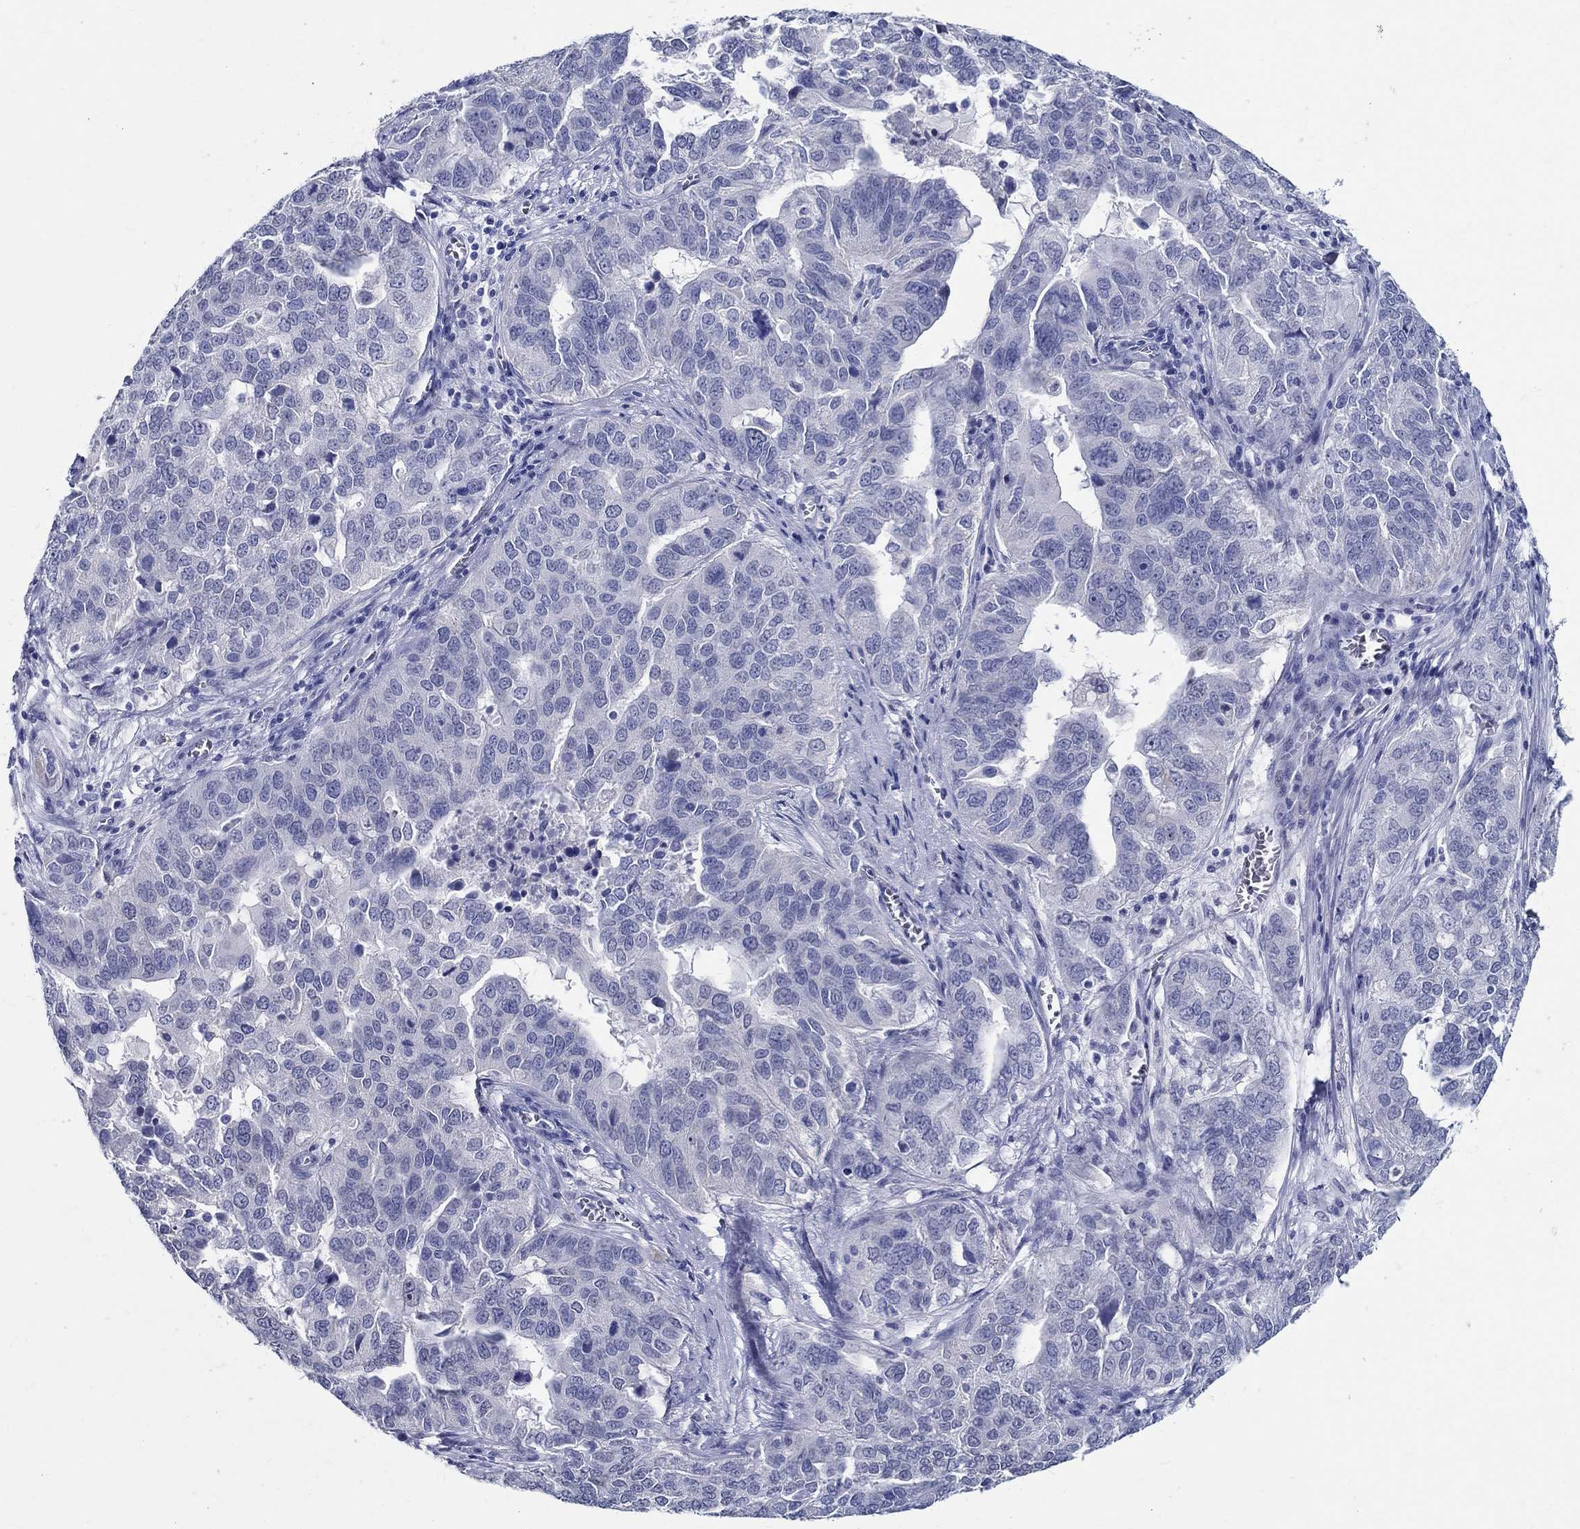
{"staining": {"intensity": "negative", "quantity": "none", "location": "none"}, "tissue": "ovarian cancer", "cell_type": "Tumor cells", "image_type": "cancer", "snomed": [{"axis": "morphology", "description": "Carcinoma, endometroid"}, {"axis": "topography", "description": "Soft tissue"}, {"axis": "topography", "description": "Ovary"}], "caption": "An immunohistochemistry histopathology image of endometroid carcinoma (ovarian) is shown. There is no staining in tumor cells of endometroid carcinoma (ovarian).", "gene": "TSPAN16", "patient": {"sex": "female", "age": 52}}